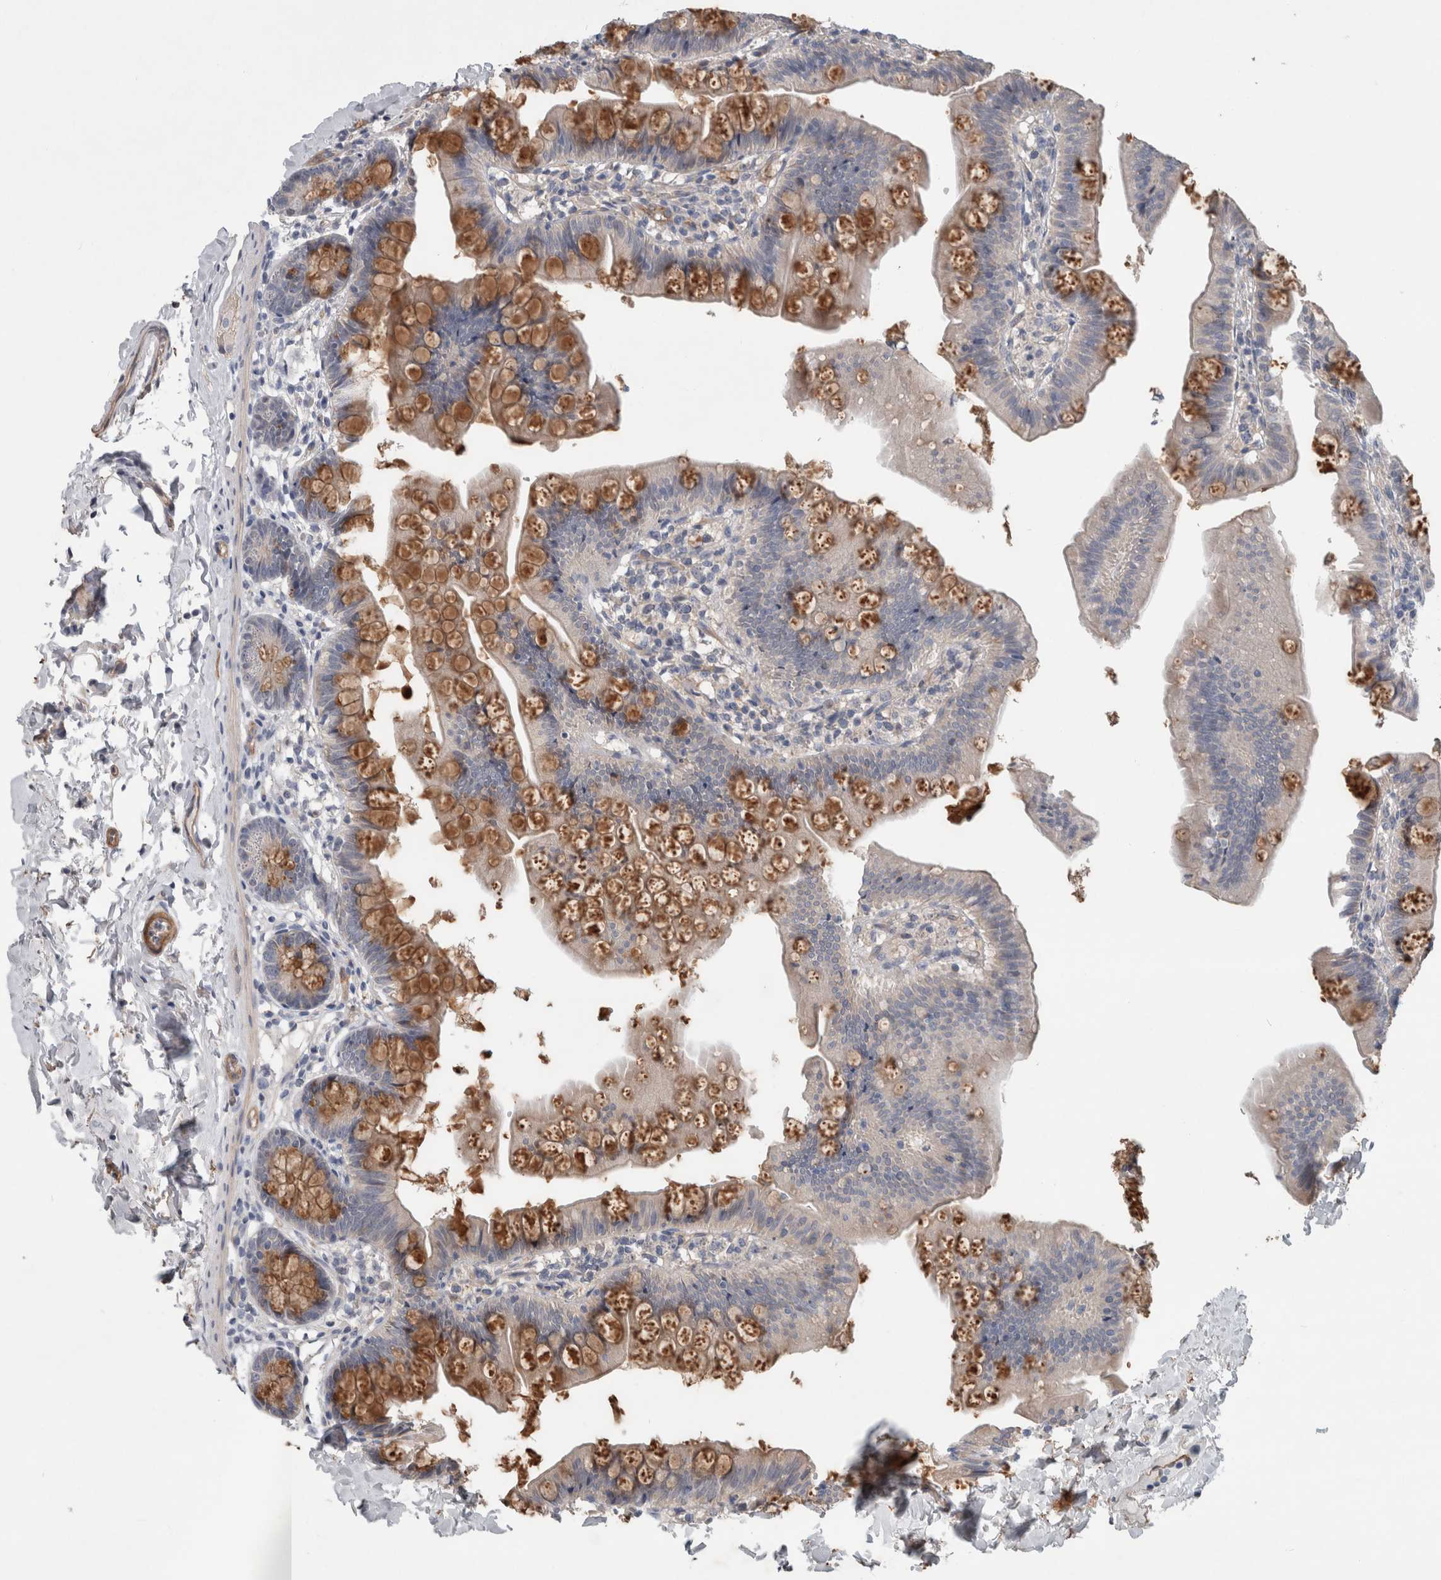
{"staining": {"intensity": "moderate", "quantity": "25%-75%", "location": "cytoplasmic/membranous"}, "tissue": "small intestine", "cell_type": "Glandular cells", "image_type": "normal", "snomed": [{"axis": "morphology", "description": "Normal tissue, NOS"}, {"axis": "topography", "description": "Small intestine"}], "caption": "Immunohistochemistry (IHC) of unremarkable human small intestine demonstrates medium levels of moderate cytoplasmic/membranous expression in about 25%-75% of glandular cells. (DAB (3,3'-diaminobenzidine) IHC with brightfield microscopy, high magnification).", "gene": "BCAM", "patient": {"sex": "male", "age": 7}}